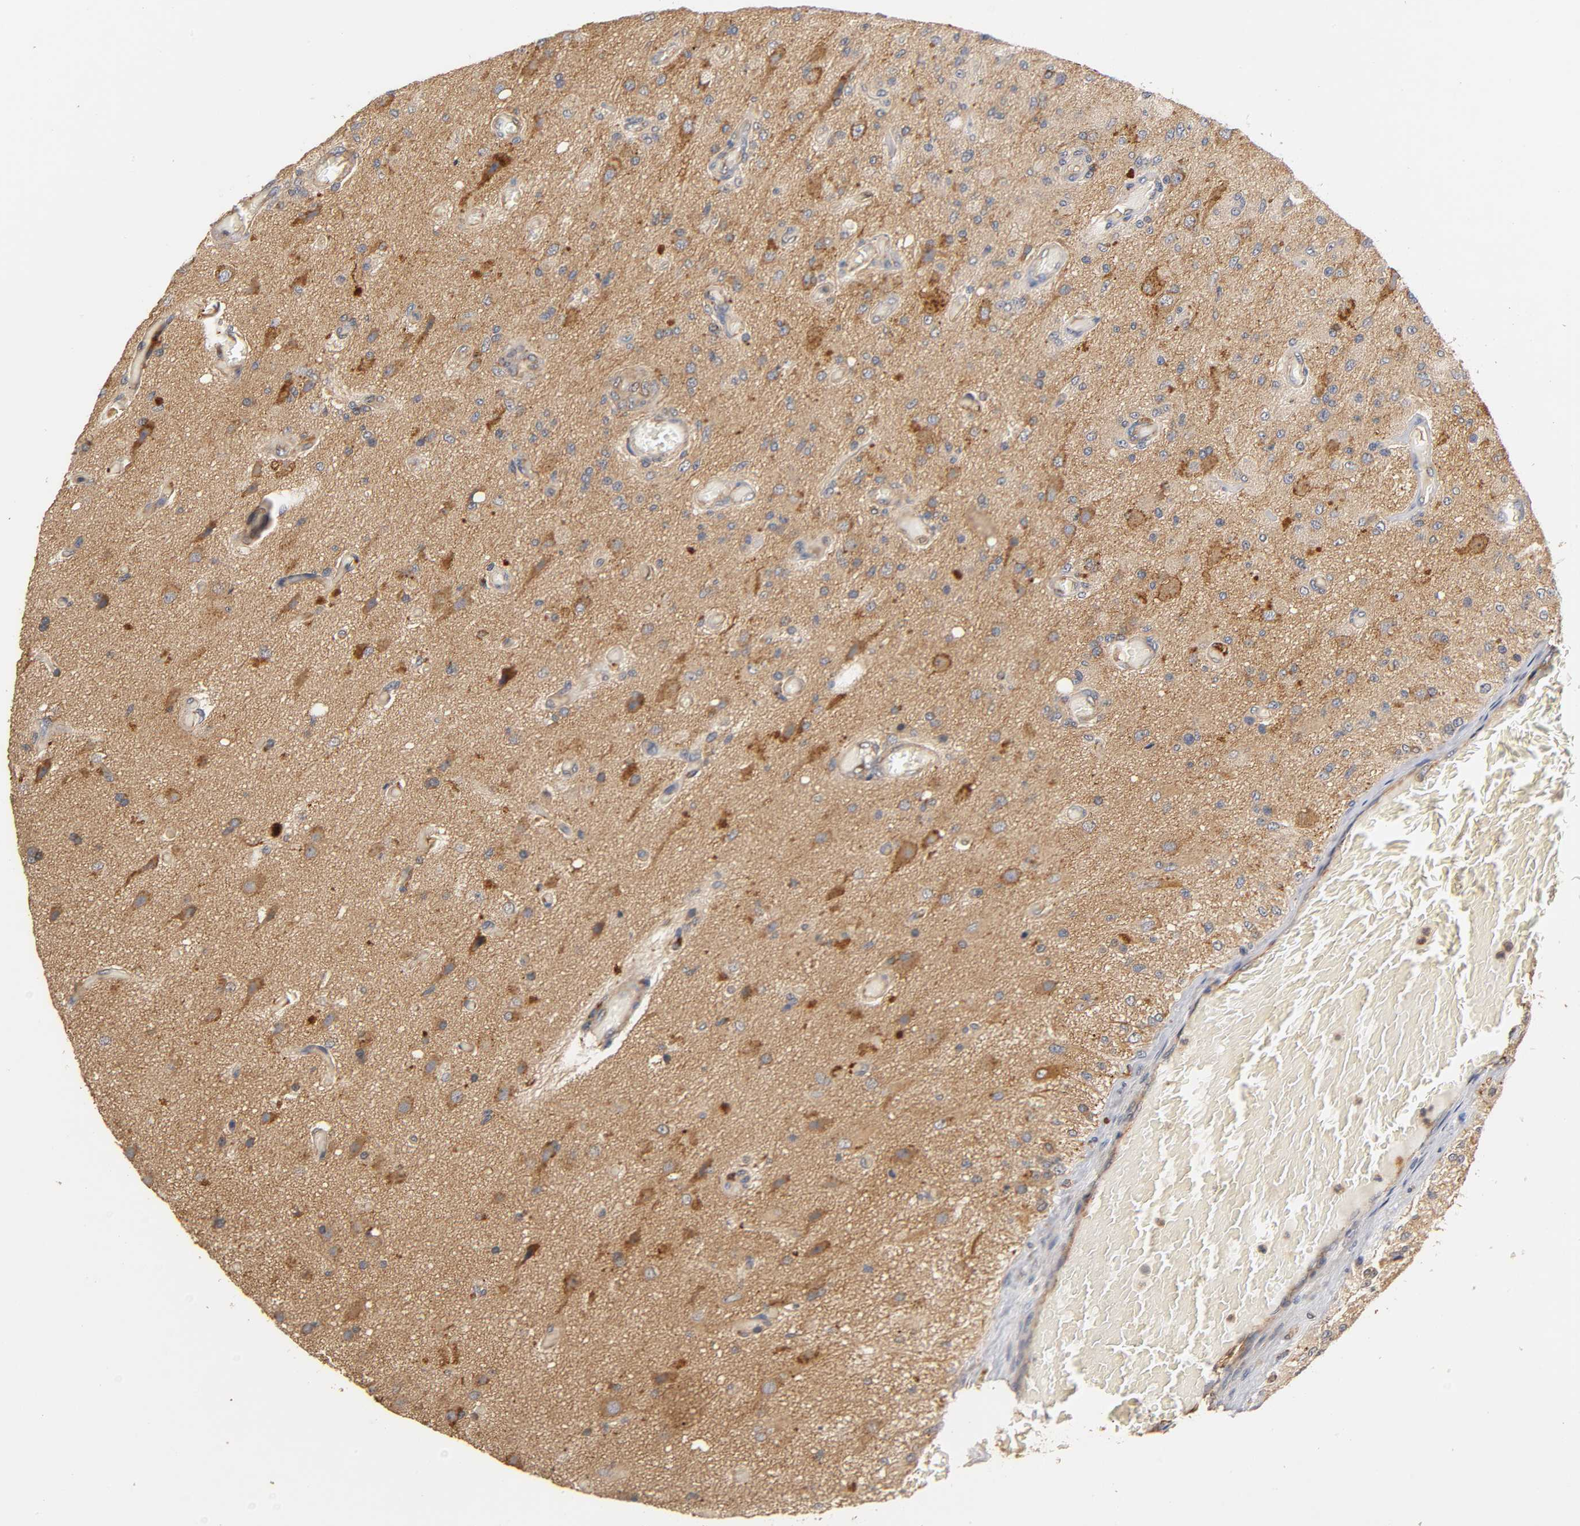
{"staining": {"intensity": "moderate", "quantity": "25%-75%", "location": "cytoplasmic/membranous"}, "tissue": "glioma", "cell_type": "Tumor cells", "image_type": "cancer", "snomed": [{"axis": "morphology", "description": "Normal tissue, NOS"}, {"axis": "morphology", "description": "Glioma, malignant, High grade"}, {"axis": "topography", "description": "Cerebral cortex"}], "caption": "High-power microscopy captured an immunohistochemistry (IHC) histopathology image of malignant high-grade glioma, revealing moderate cytoplasmic/membranous positivity in approximately 25%-75% of tumor cells. Immunohistochemistry (ihc) stains the protein of interest in brown and the nuclei are stained blue.", "gene": "SCAP", "patient": {"sex": "male", "age": 77}}